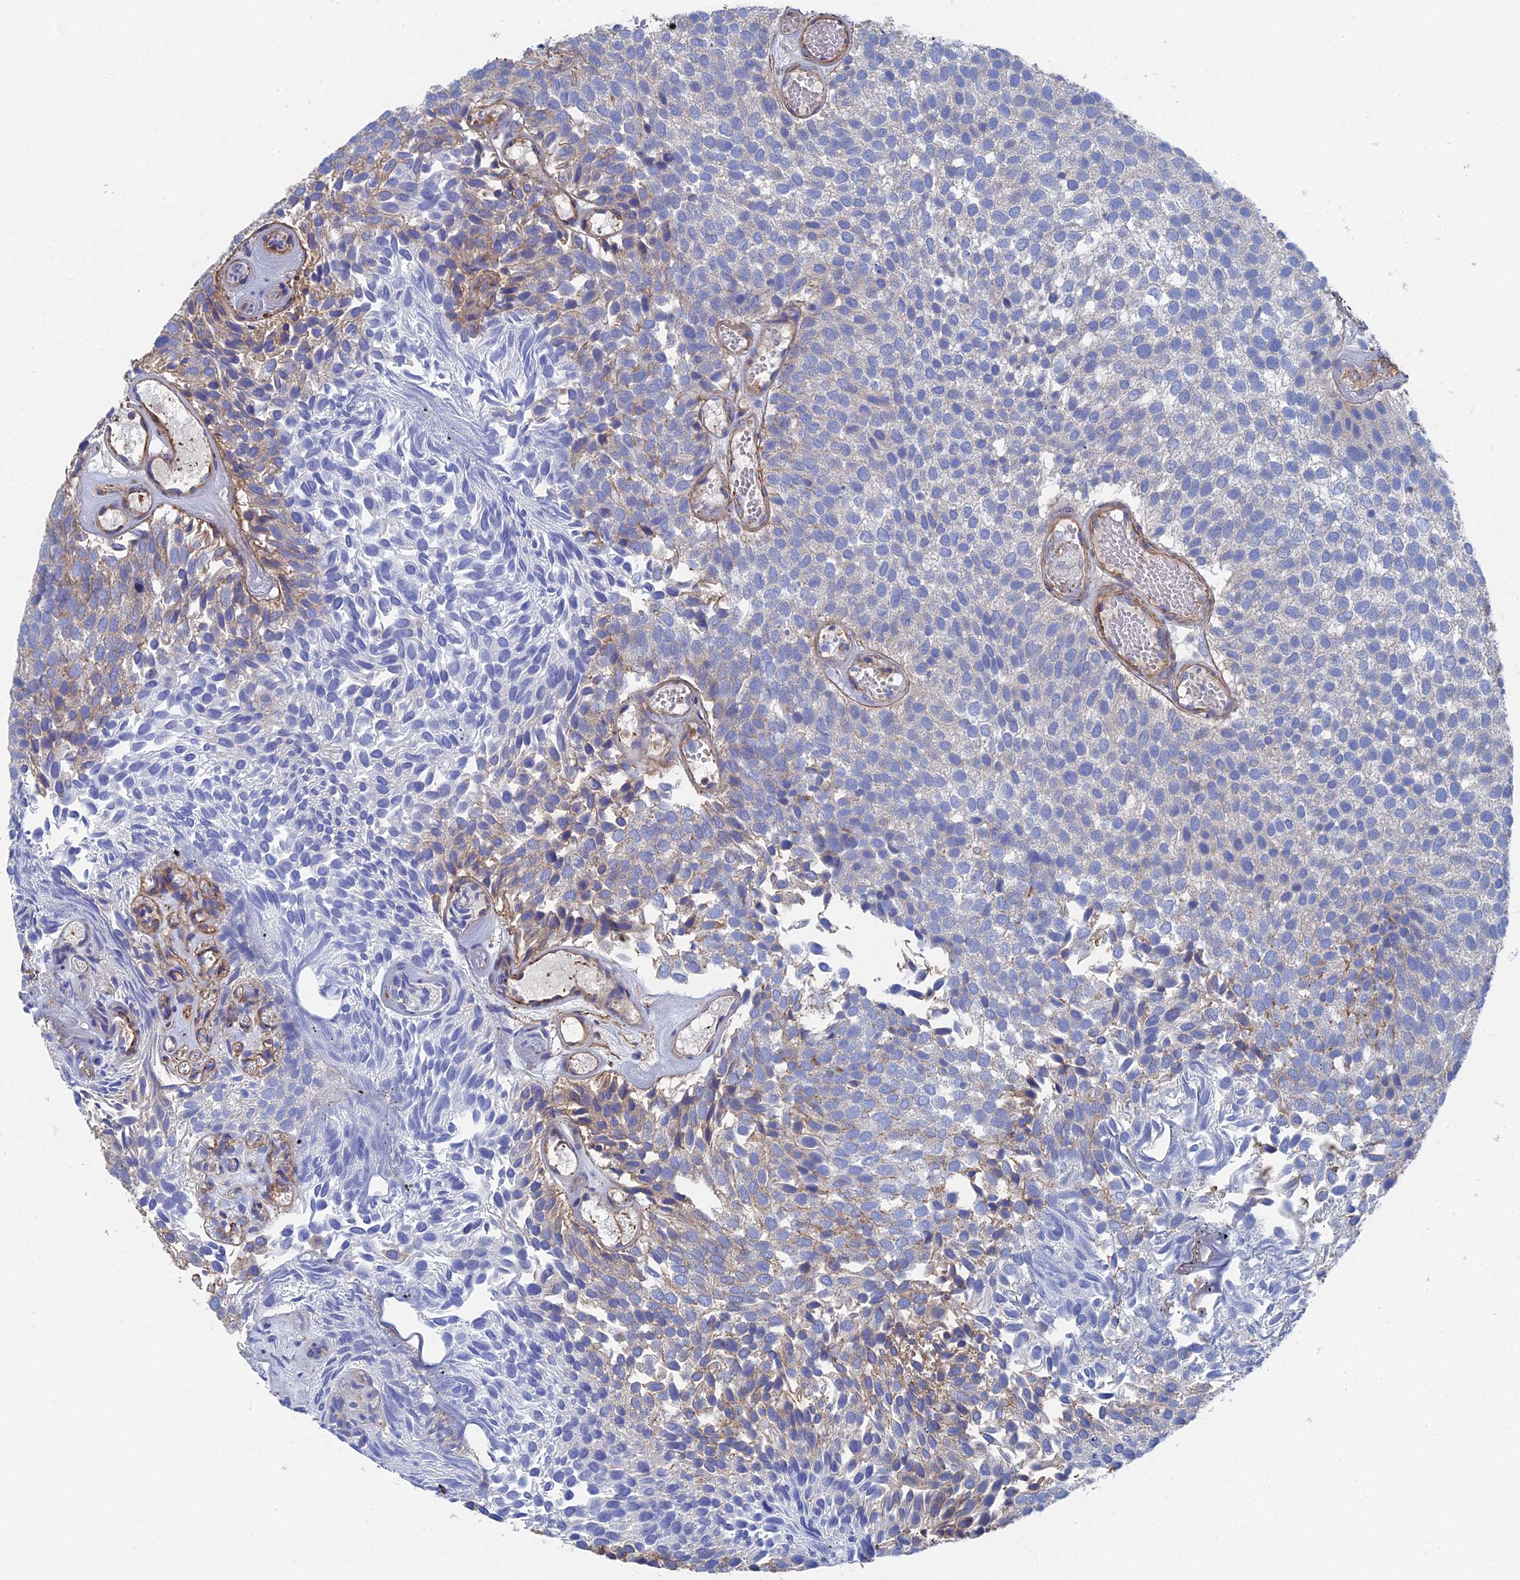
{"staining": {"intensity": "negative", "quantity": "none", "location": "none"}, "tissue": "urothelial cancer", "cell_type": "Tumor cells", "image_type": "cancer", "snomed": [{"axis": "morphology", "description": "Urothelial carcinoma, Low grade"}, {"axis": "topography", "description": "Urinary bladder"}], "caption": "A micrograph of human urothelial cancer is negative for staining in tumor cells. The staining is performed using DAB brown chromogen with nuclei counter-stained in using hematoxylin.", "gene": "STRA6", "patient": {"sex": "male", "age": 89}}